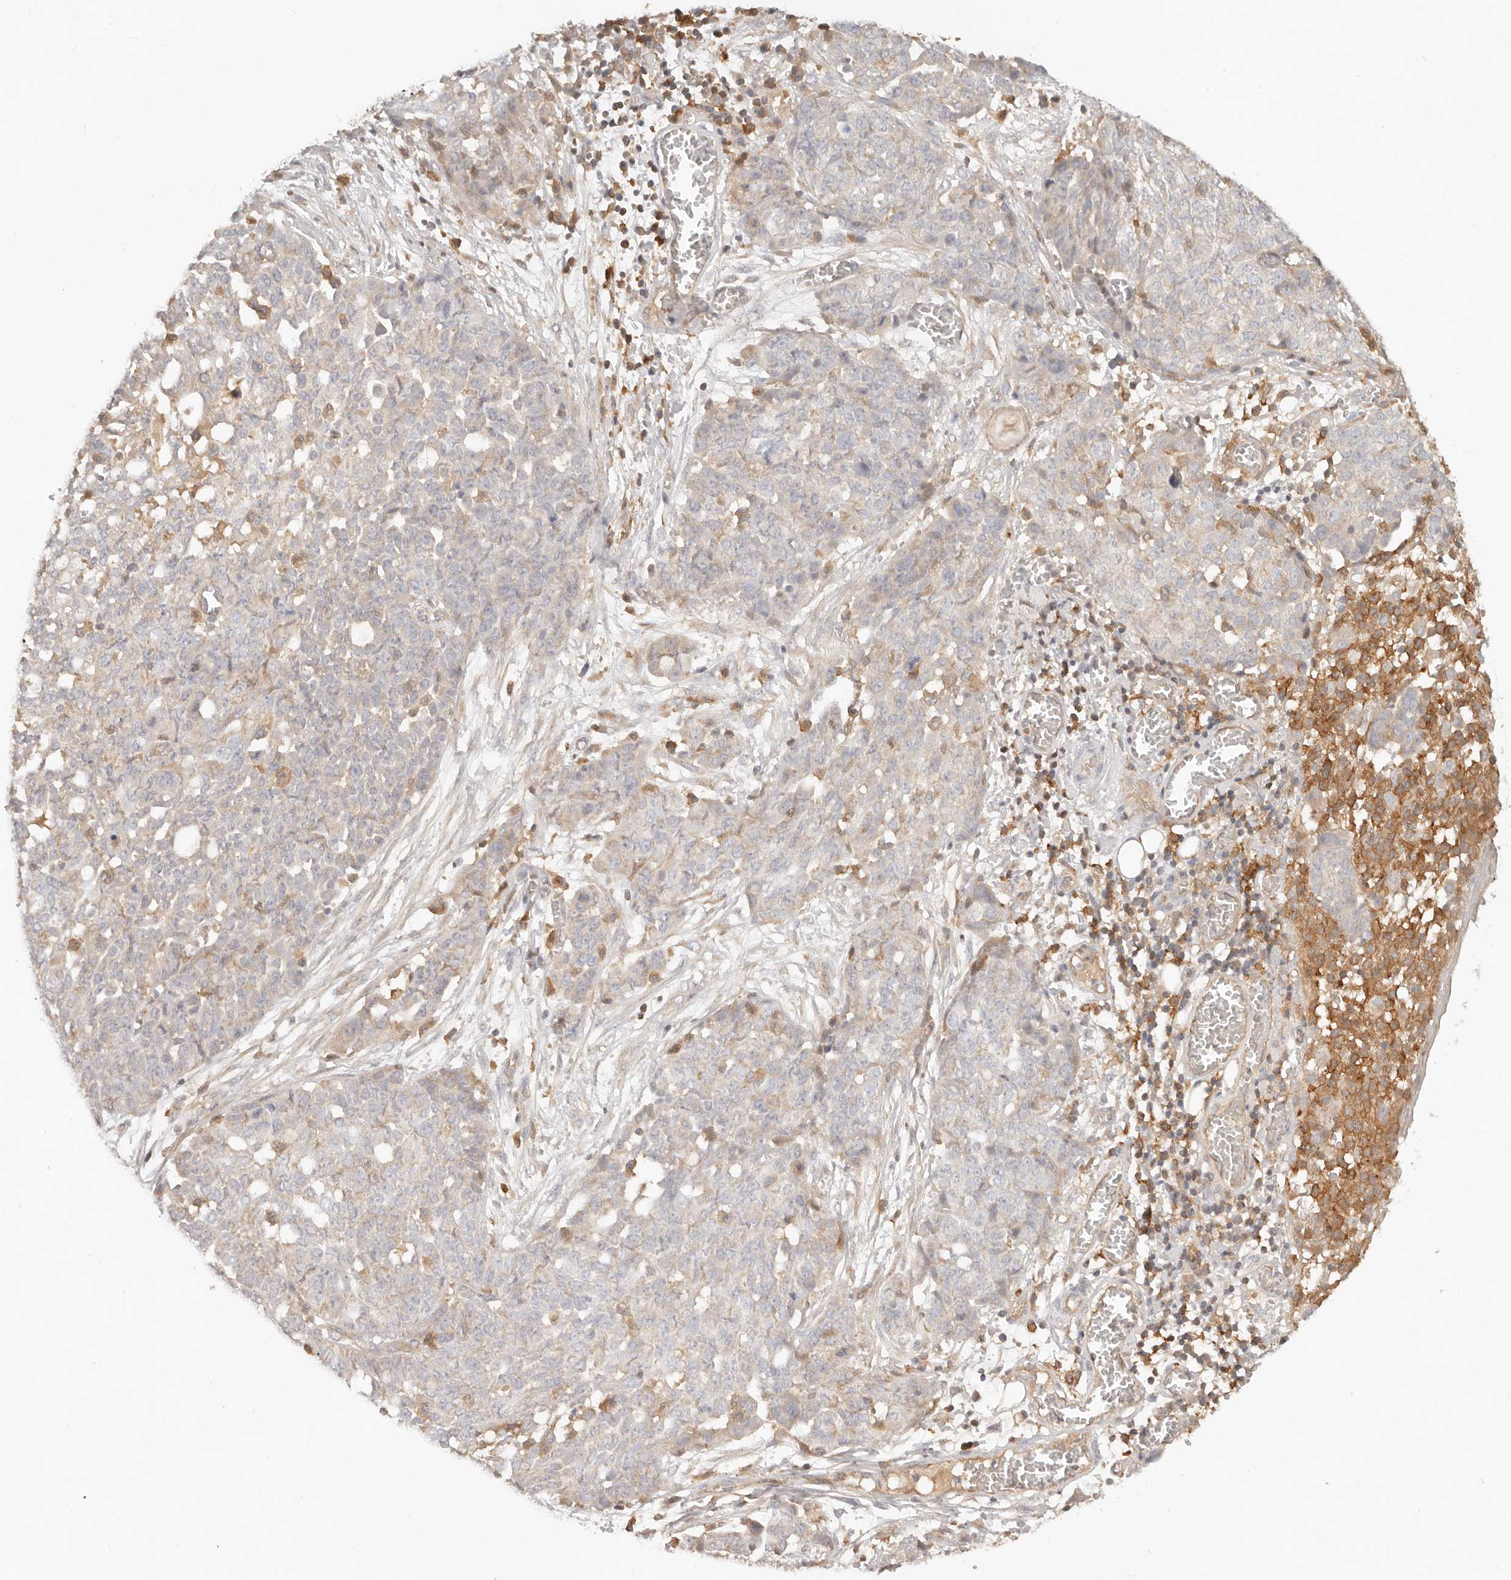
{"staining": {"intensity": "negative", "quantity": "none", "location": "none"}, "tissue": "ovarian cancer", "cell_type": "Tumor cells", "image_type": "cancer", "snomed": [{"axis": "morphology", "description": "Cystadenocarcinoma, serous, NOS"}, {"axis": "topography", "description": "Soft tissue"}, {"axis": "topography", "description": "Ovary"}], "caption": "Human ovarian cancer (serous cystadenocarcinoma) stained for a protein using IHC shows no expression in tumor cells.", "gene": "NECAP2", "patient": {"sex": "female", "age": 57}}